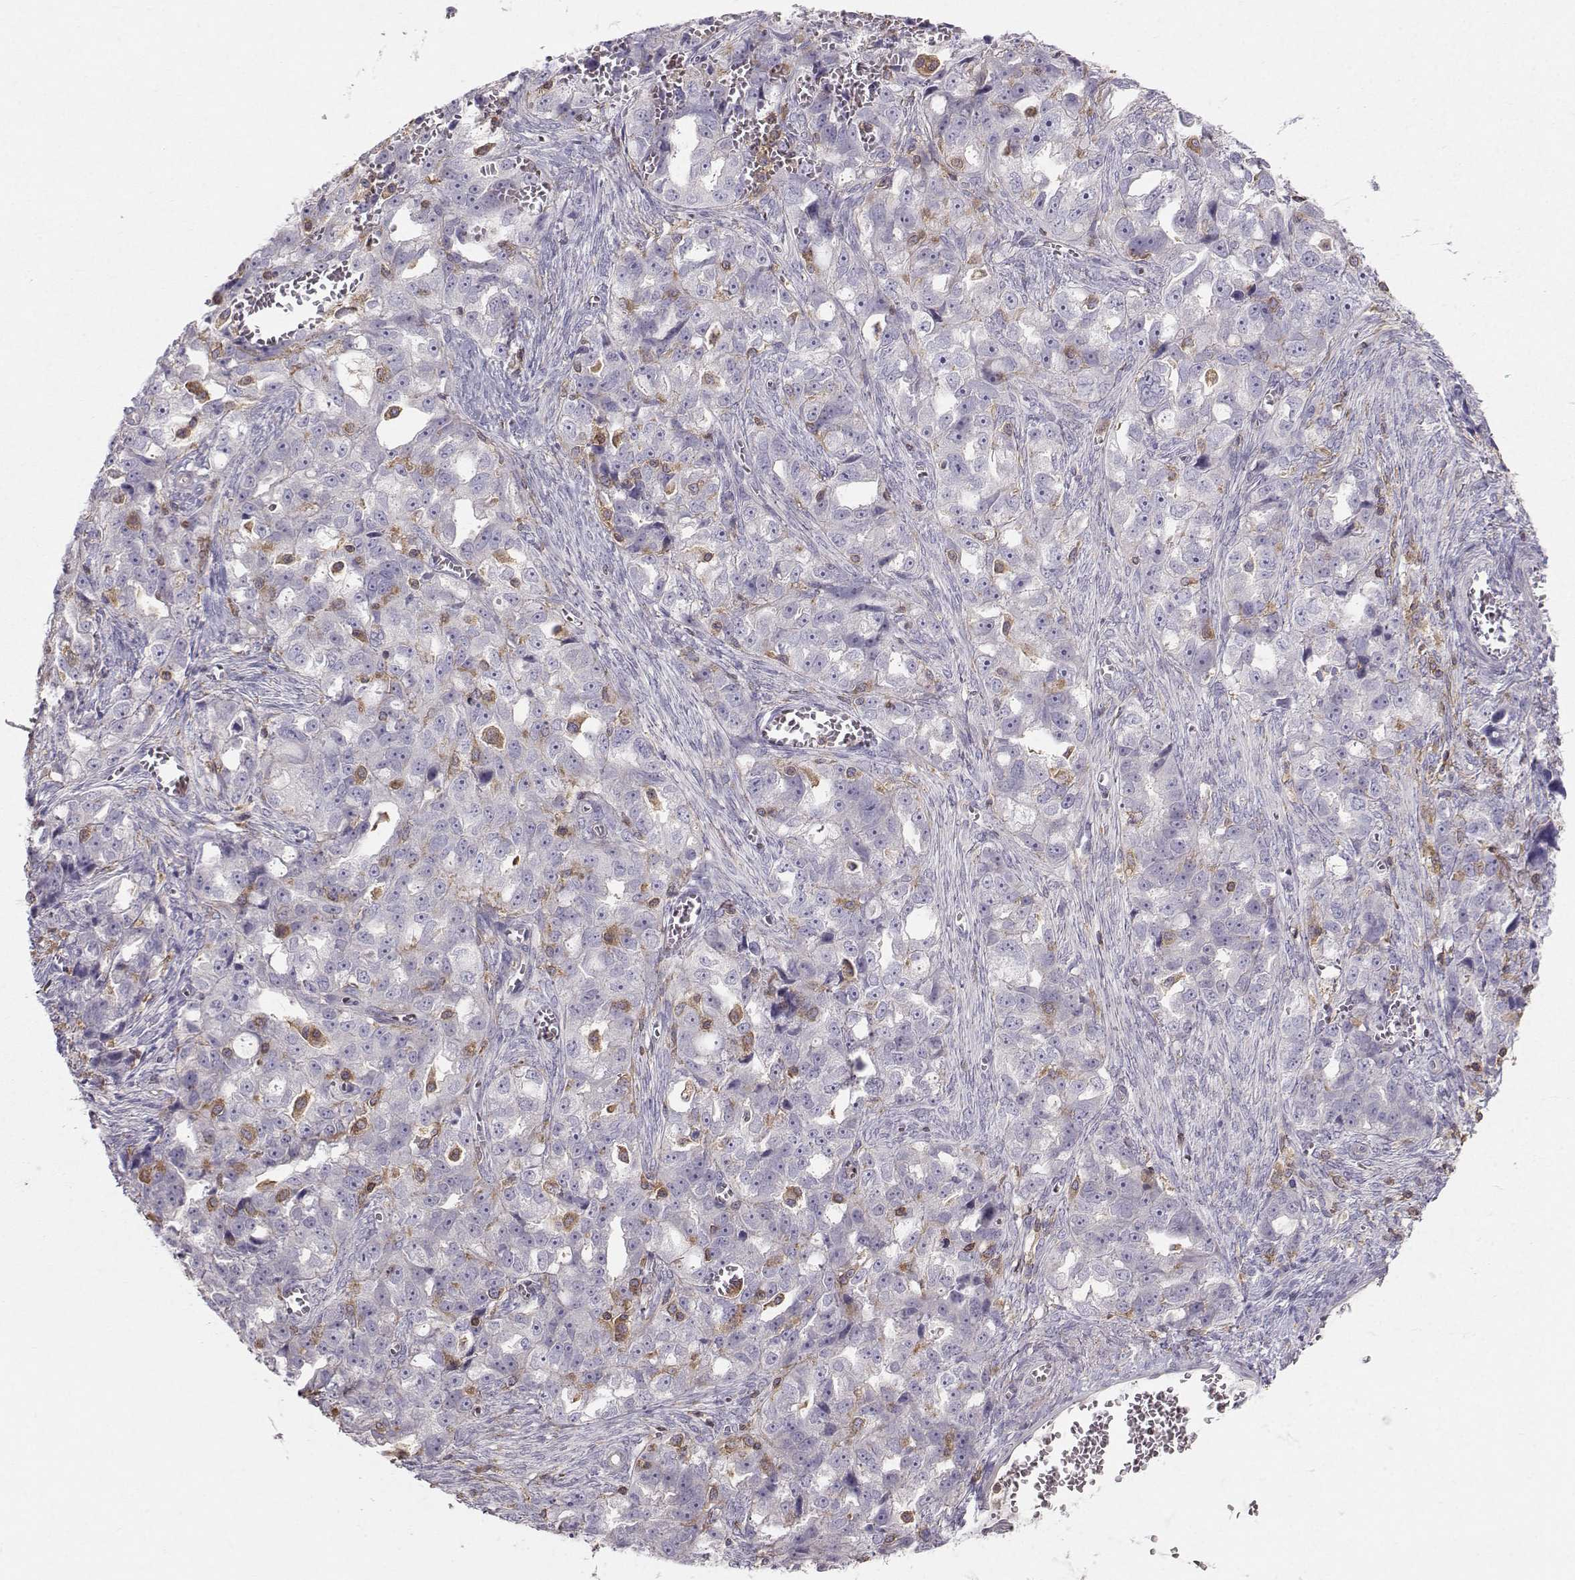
{"staining": {"intensity": "negative", "quantity": "none", "location": "none"}, "tissue": "ovarian cancer", "cell_type": "Tumor cells", "image_type": "cancer", "snomed": [{"axis": "morphology", "description": "Cystadenocarcinoma, serous, NOS"}, {"axis": "topography", "description": "Ovary"}], "caption": "IHC of human ovarian cancer demonstrates no expression in tumor cells.", "gene": "ZBTB32", "patient": {"sex": "female", "age": 51}}